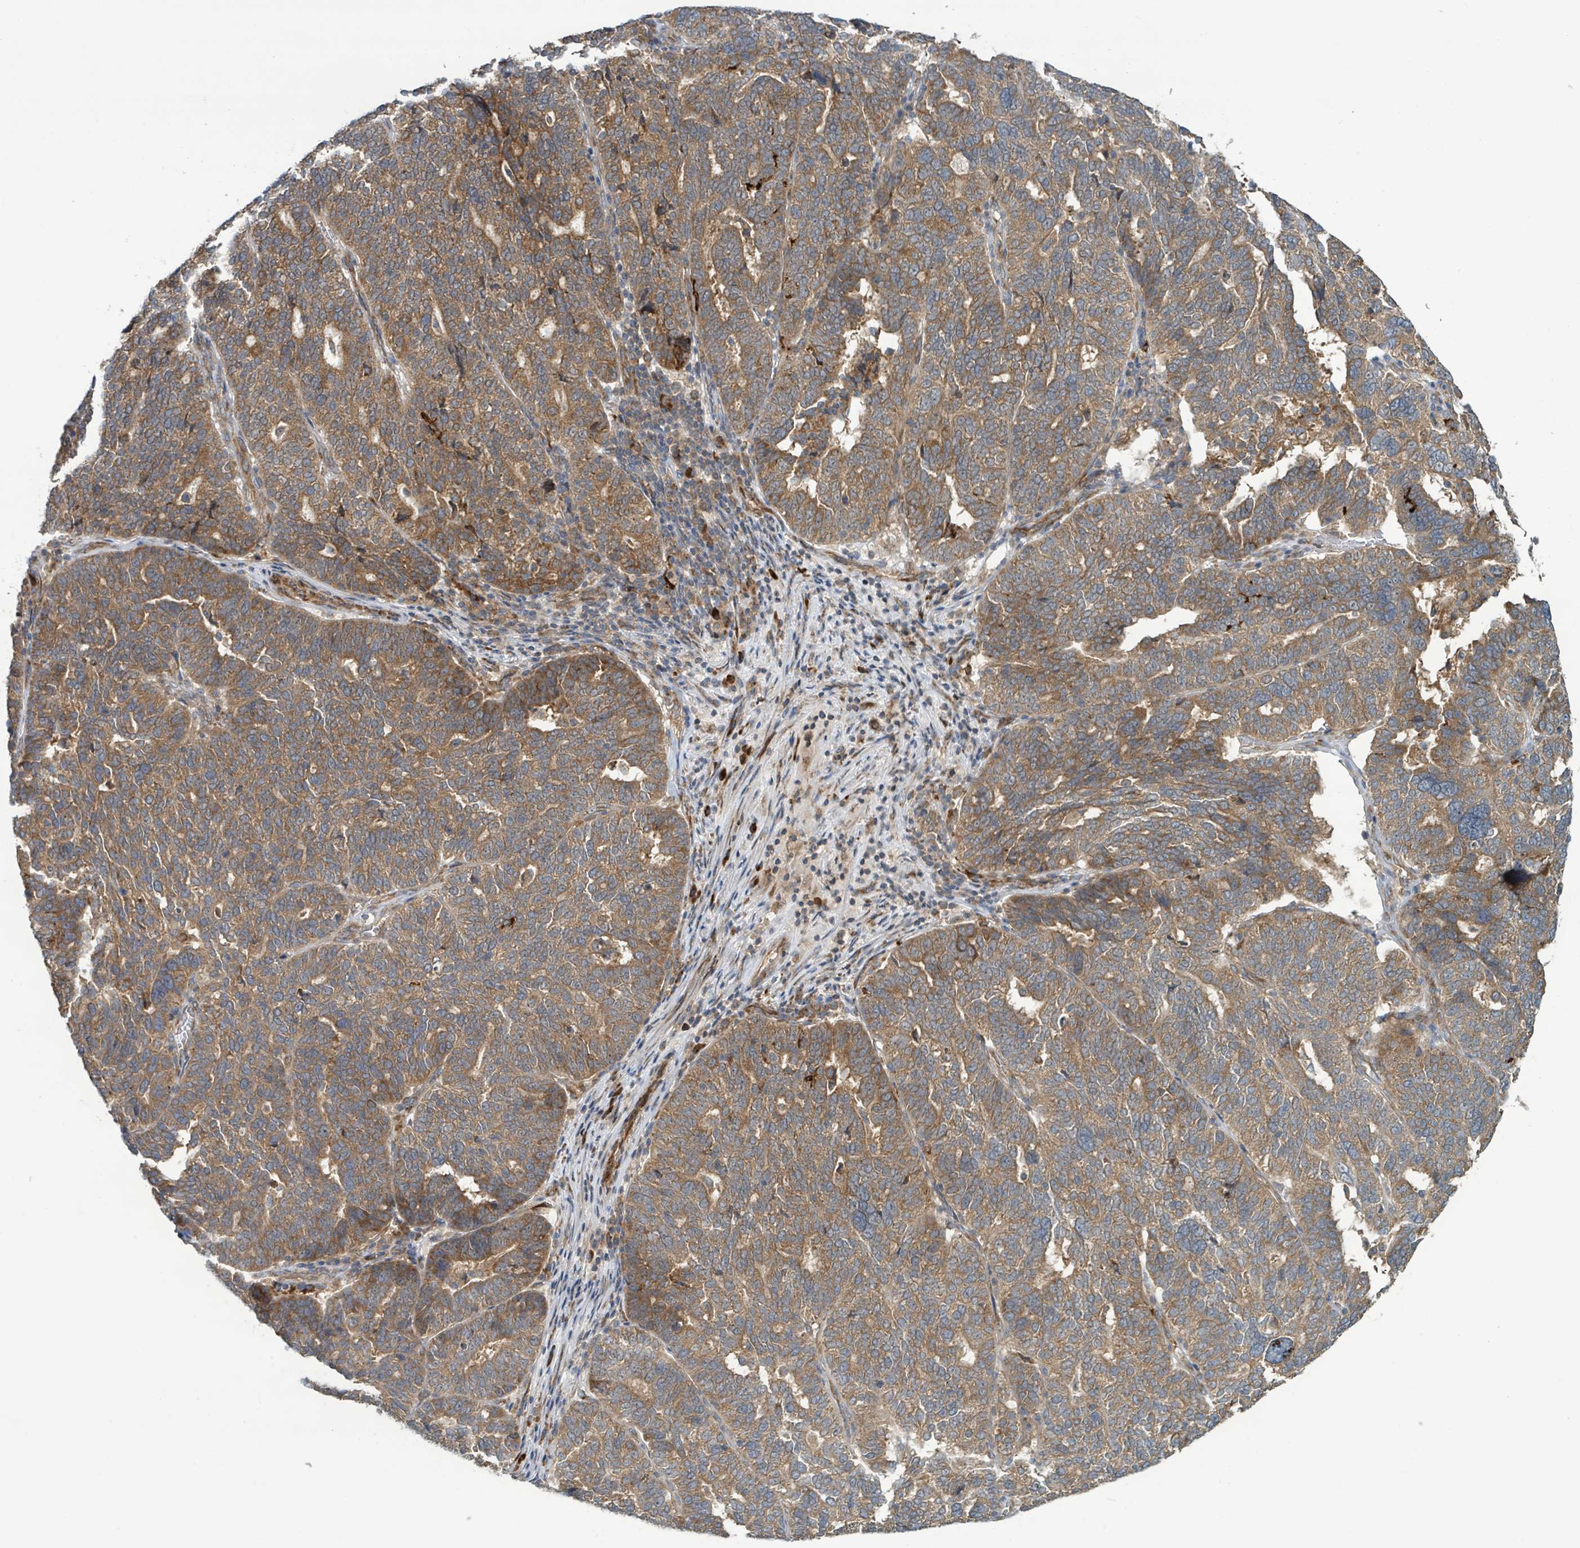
{"staining": {"intensity": "moderate", "quantity": ">75%", "location": "cytoplasmic/membranous"}, "tissue": "ovarian cancer", "cell_type": "Tumor cells", "image_type": "cancer", "snomed": [{"axis": "morphology", "description": "Cystadenocarcinoma, serous, NOS"}, {"axis": "topography", "description": "Ovary"}], "caption": "A medium amount of moderate cytoplasmic/membranous positivity is identified in approximately >75% of tumor cells in serous cystadenocarcinoma (ovarian) tissue.", "gene": "OR51E1", "patient": {"sex": "female", "age": 59}}